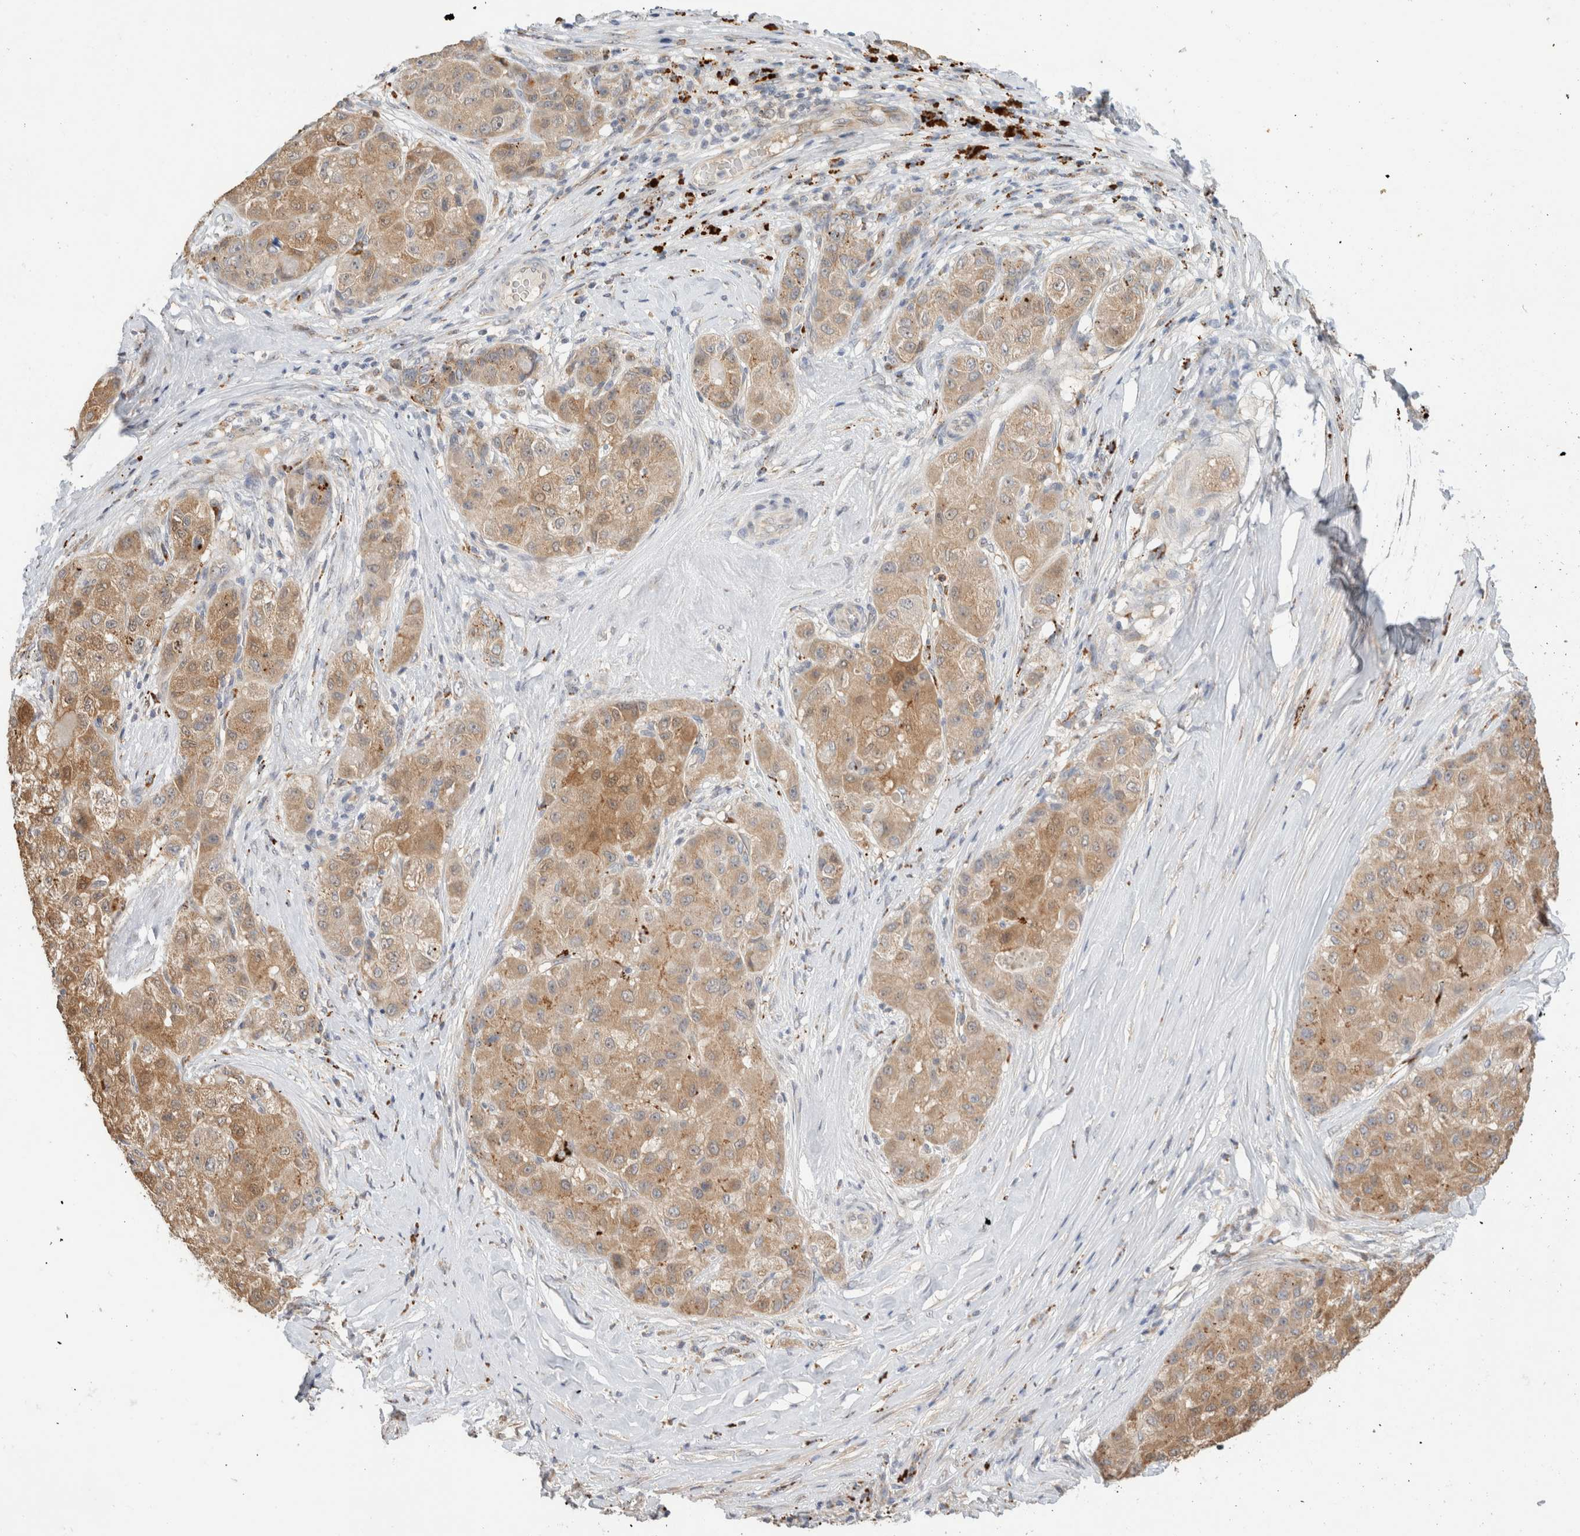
{"staining": {"intensity": "moderate", "quantity": ">75%", "location": "cytoplasmic/membranous"}, "tissue": "liver cancer", "cell_type": "Tumor cells", "image_type": "cancer", "snomed": [{"axis": "morphology", "description": "Carcinoma, Hepatocellular, NOS"}, {"axis": "topography", "description": "Liver"}], "caption": "Immunohistochemistry (IHC) micrograph of human liver cancer (hepatocellular carcinoma) stained for a protein (brown), which shows medium levels of moderate cytoplasmic/membranous expression in approximately >75% of tumor cells.", "gene": "CA13", "patient": {"sex": "male", "age": 80}}